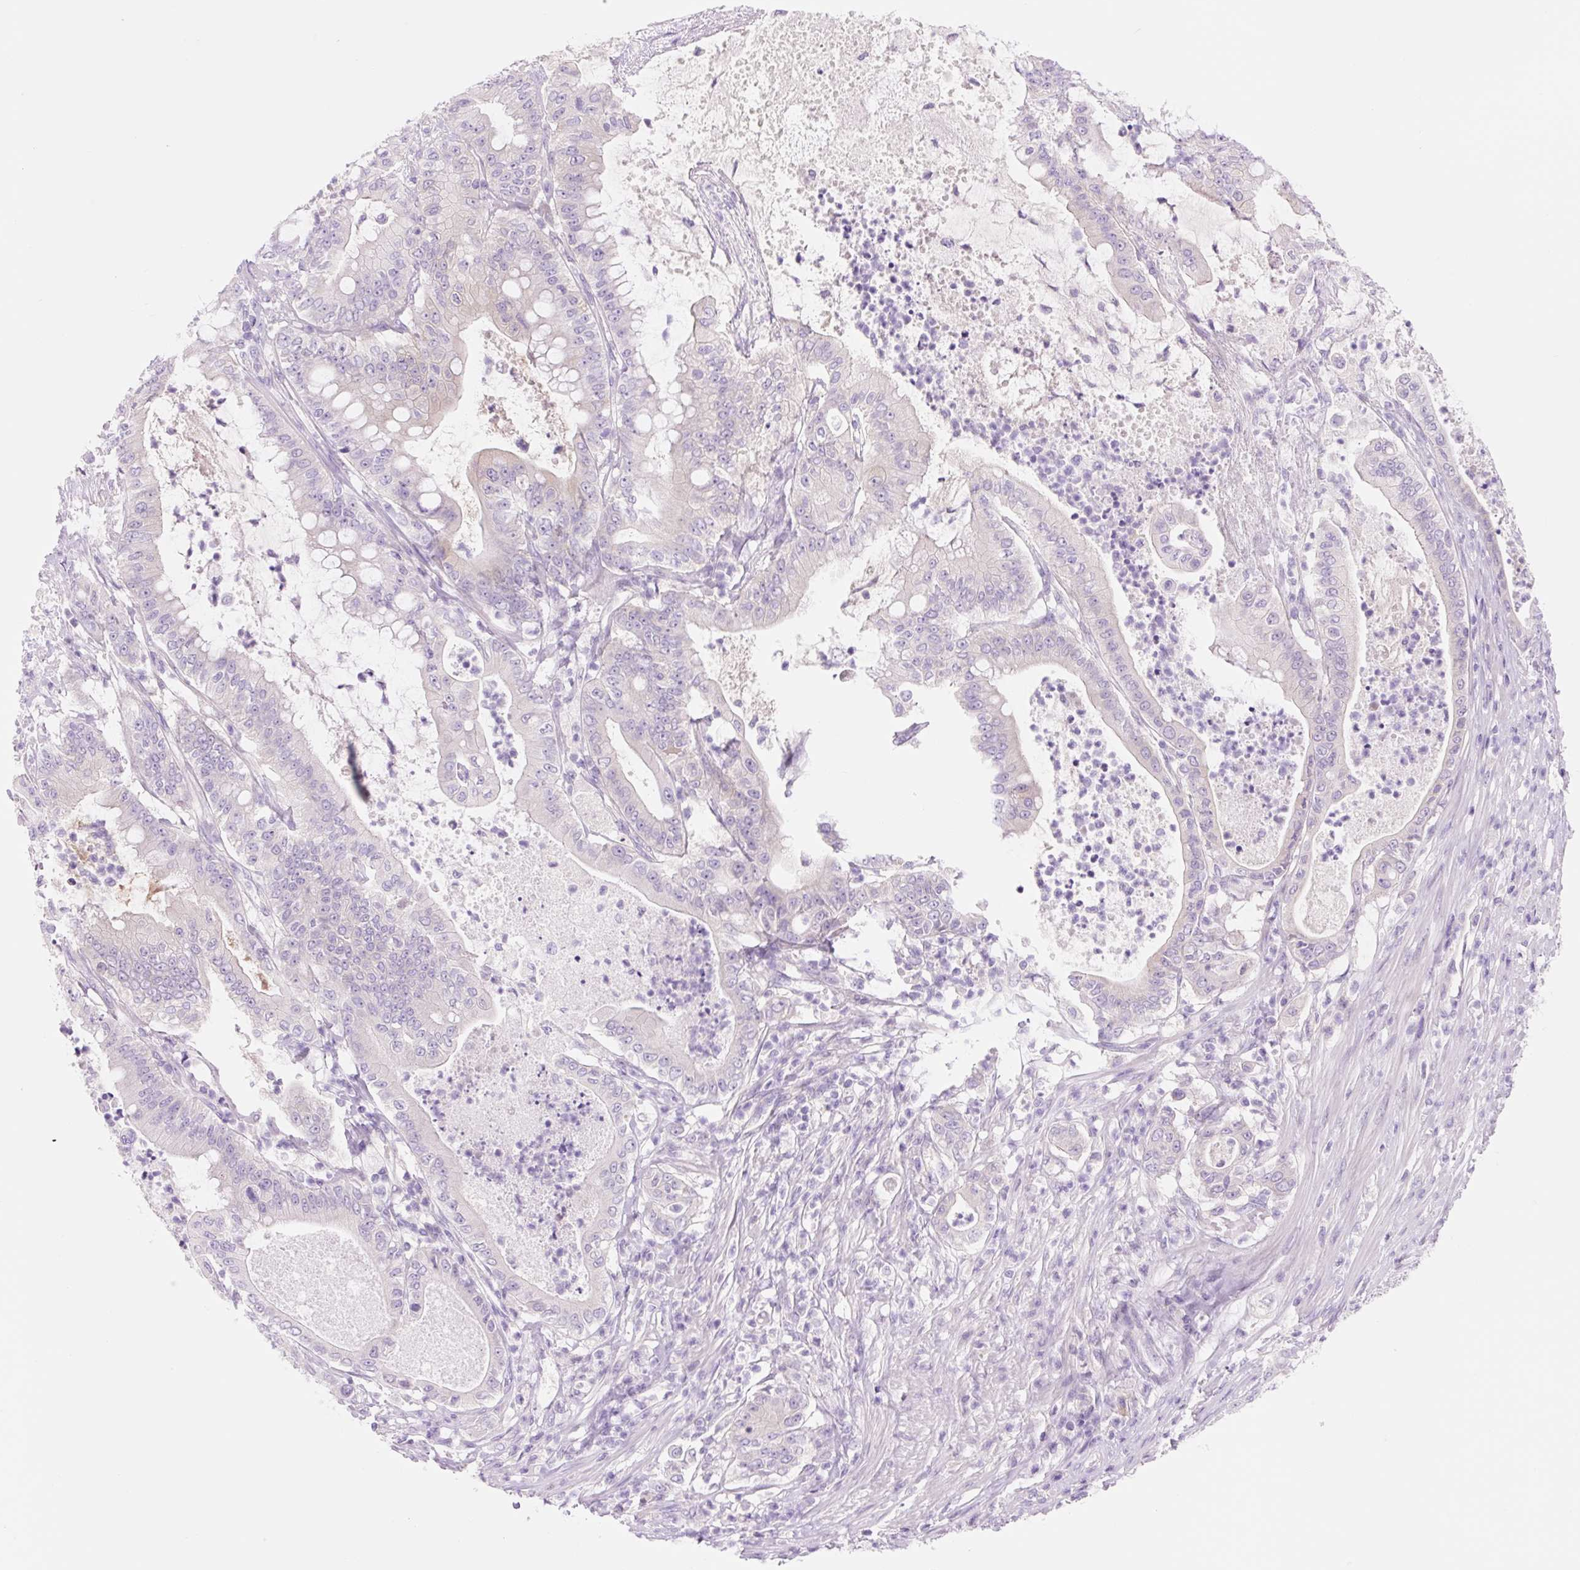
{"staining": {"intensity": "negative", "quantity": "none", "location": "none"}, "tissue": "pancreatic cancer", "cell_type": "Tumor cells", "image_type": "cancer", "snomed": [{"axis": "morphology", "description": "Adenocarcinoma, NOS"}, {"axis": "topography", "description": "Pancreas"}], "caption": "The immunohistochemistry (IHC) photomicrograph has no significant positivity in tumor cells of pancreatic cancer tissue. (DAB IHC visualized using brightfield microscopy, high magnification).", "gene": "CELF6", "patient": {"sex": "male", "age": 71}}